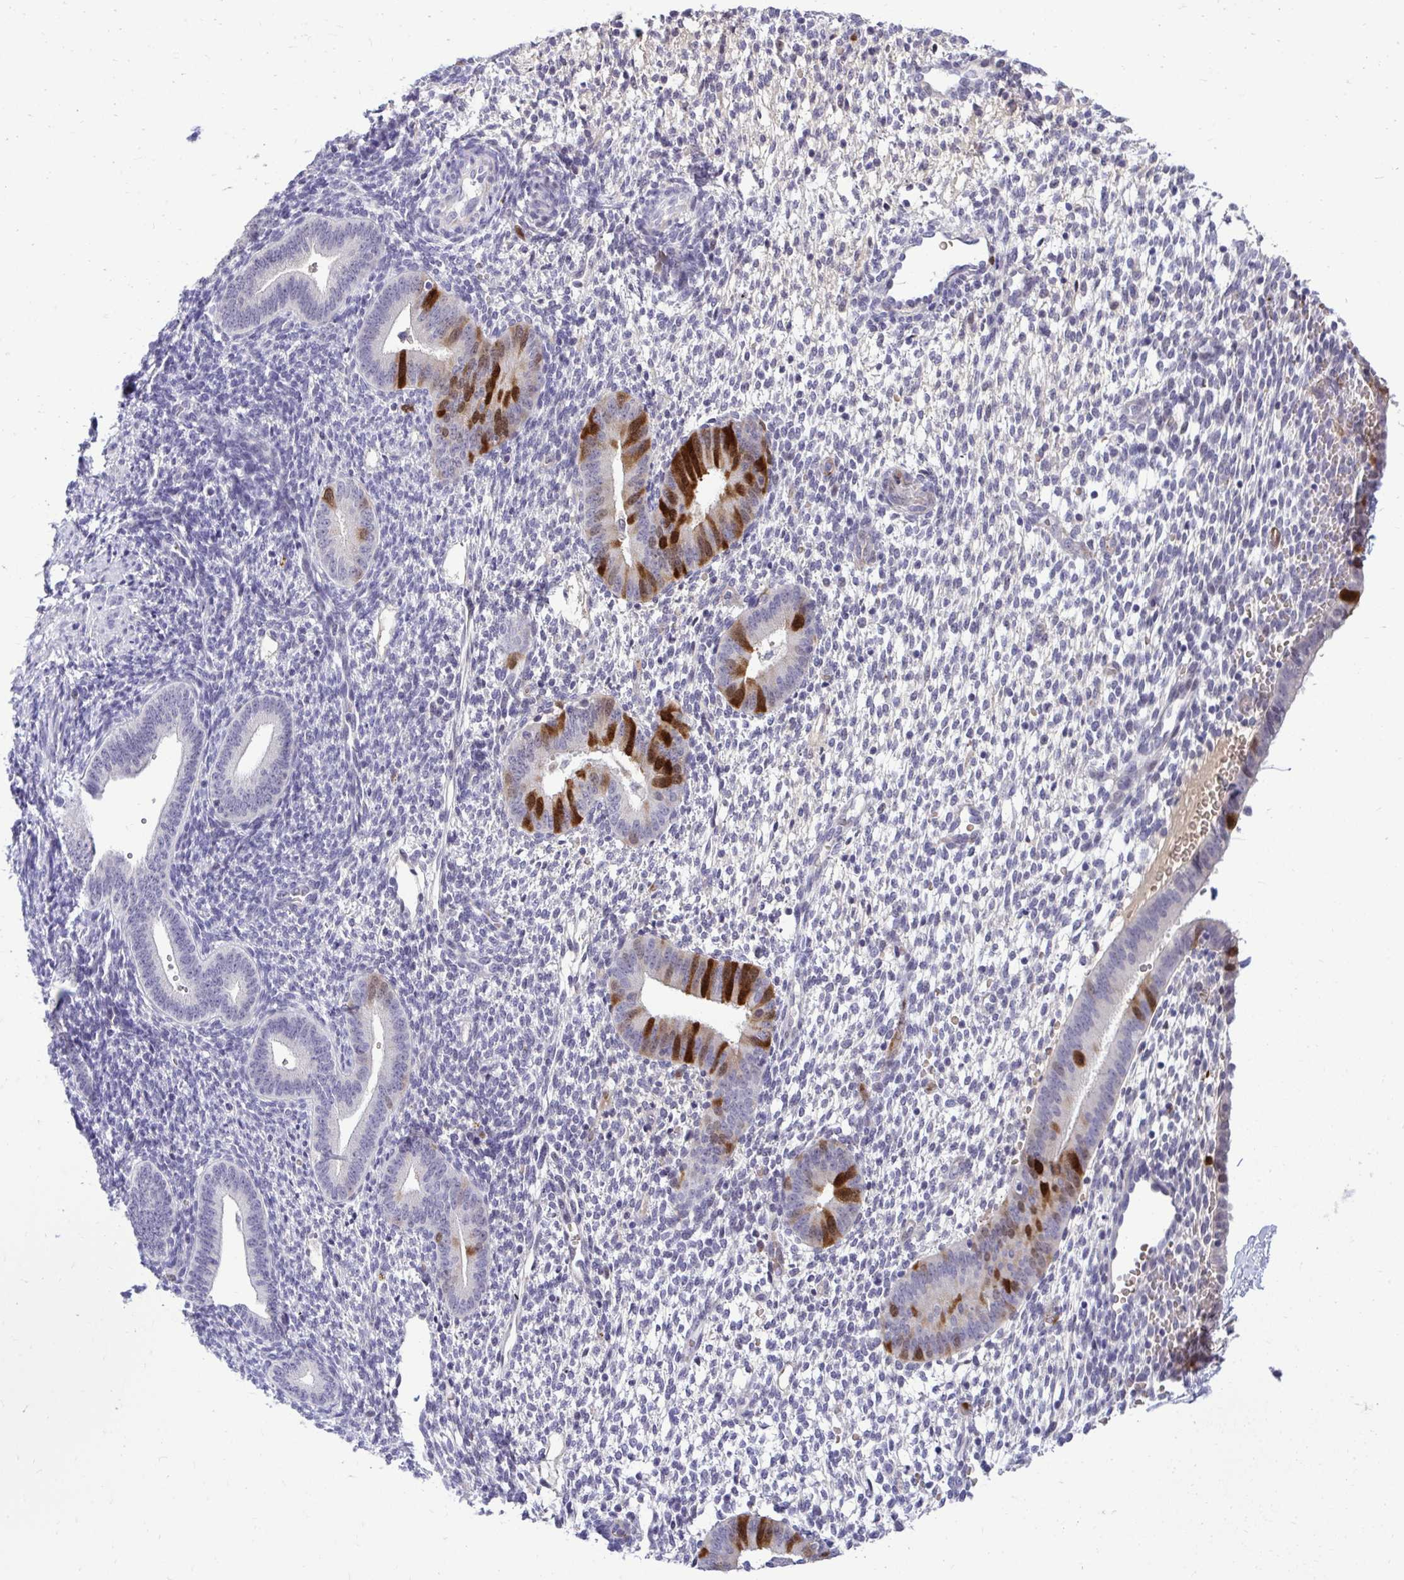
{"staining": {"intensity": "negative", "quantity": "none", "location": "none"}, "tissue": "endometrium", "cell_type": "Cells in endometrial stroma", "image_type": "normal", "snomed": [{"axis": "morphology", "description": "Normal tissue, NOS"}, {"axis": "topography", "description": "Endometrium"}], "caption": "Photomicrograph shows no significant protein positivity in cells in endometrial stroma of normal endometrium.", "gene": "CDC20", "patient": {"sex": "female", "age": 40}}